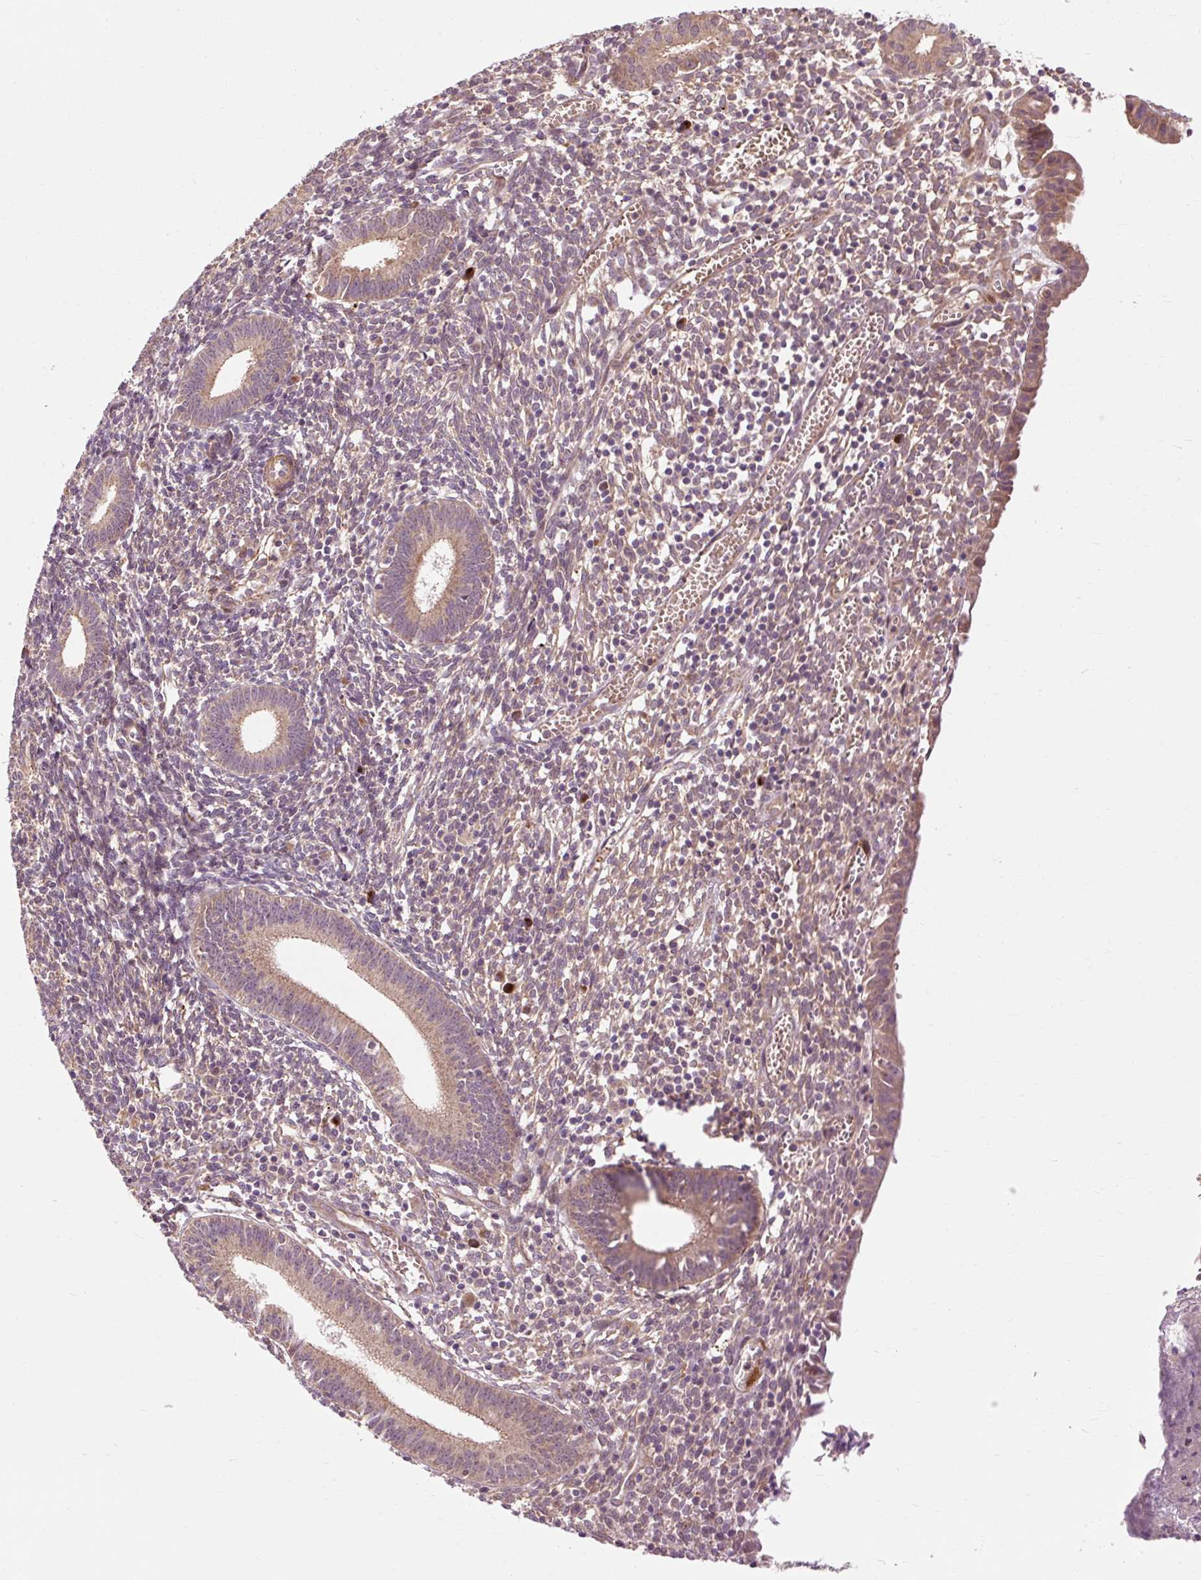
{"staining": {"intensity": "moderate", "quantity": "25%-75%", "location": "cytoplasmic/membranous"}, "tissue": "endometrium", "cell_type": "Cells in endometrial stroma", "image_type": "normal", "snomed": [{"axis": "morphology", "description": "Normal tissue, NOS"}, {"axis": "topography", "description": "Endometrium"}], "caption": "Protein positivity by immunohistochemistry (IHC) demonstrates moderate cytoplasmic/membranous positivity in approximately 25%-75% of cells in endometrial stroma in unremarkable endometrium. The staining is performed using DAB brown chromogen to label protein expression. The nuclei are counter-stained blue using hematoxylin.", "gene": "RIPOR3", "patient": {"sex": "female", "age": 41}}